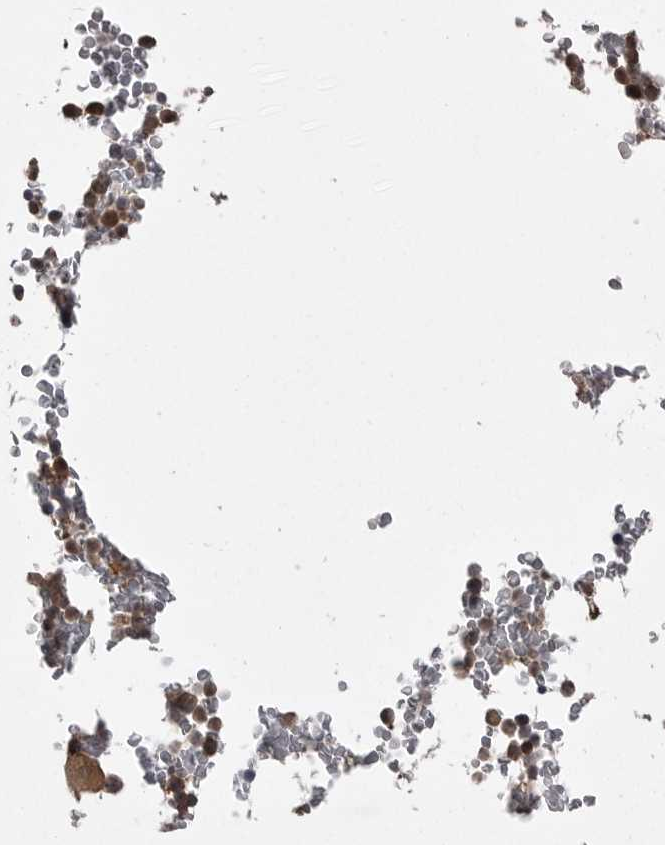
{"staining": {"intensity": "strong", "quantity": "<25%", "location": "cytoplasmic/membranous"}, "tissue": "bone marrow", "cell_type": "Hematopoietic cells", "image_type": "normal", "snomed": [{"axis": "morphology", "description": "Normal tissue, NOS"}, {"axis": "topography", "description": "Bone marrow"}], "caption": "Protein analysis of unremarkable bone marrow exhibits strong cytoplasmic/membranous staining in approximately <25% of hematopoietic cells.", "gene": "STK24", "patient": {"sex": "male", "age": 58}}